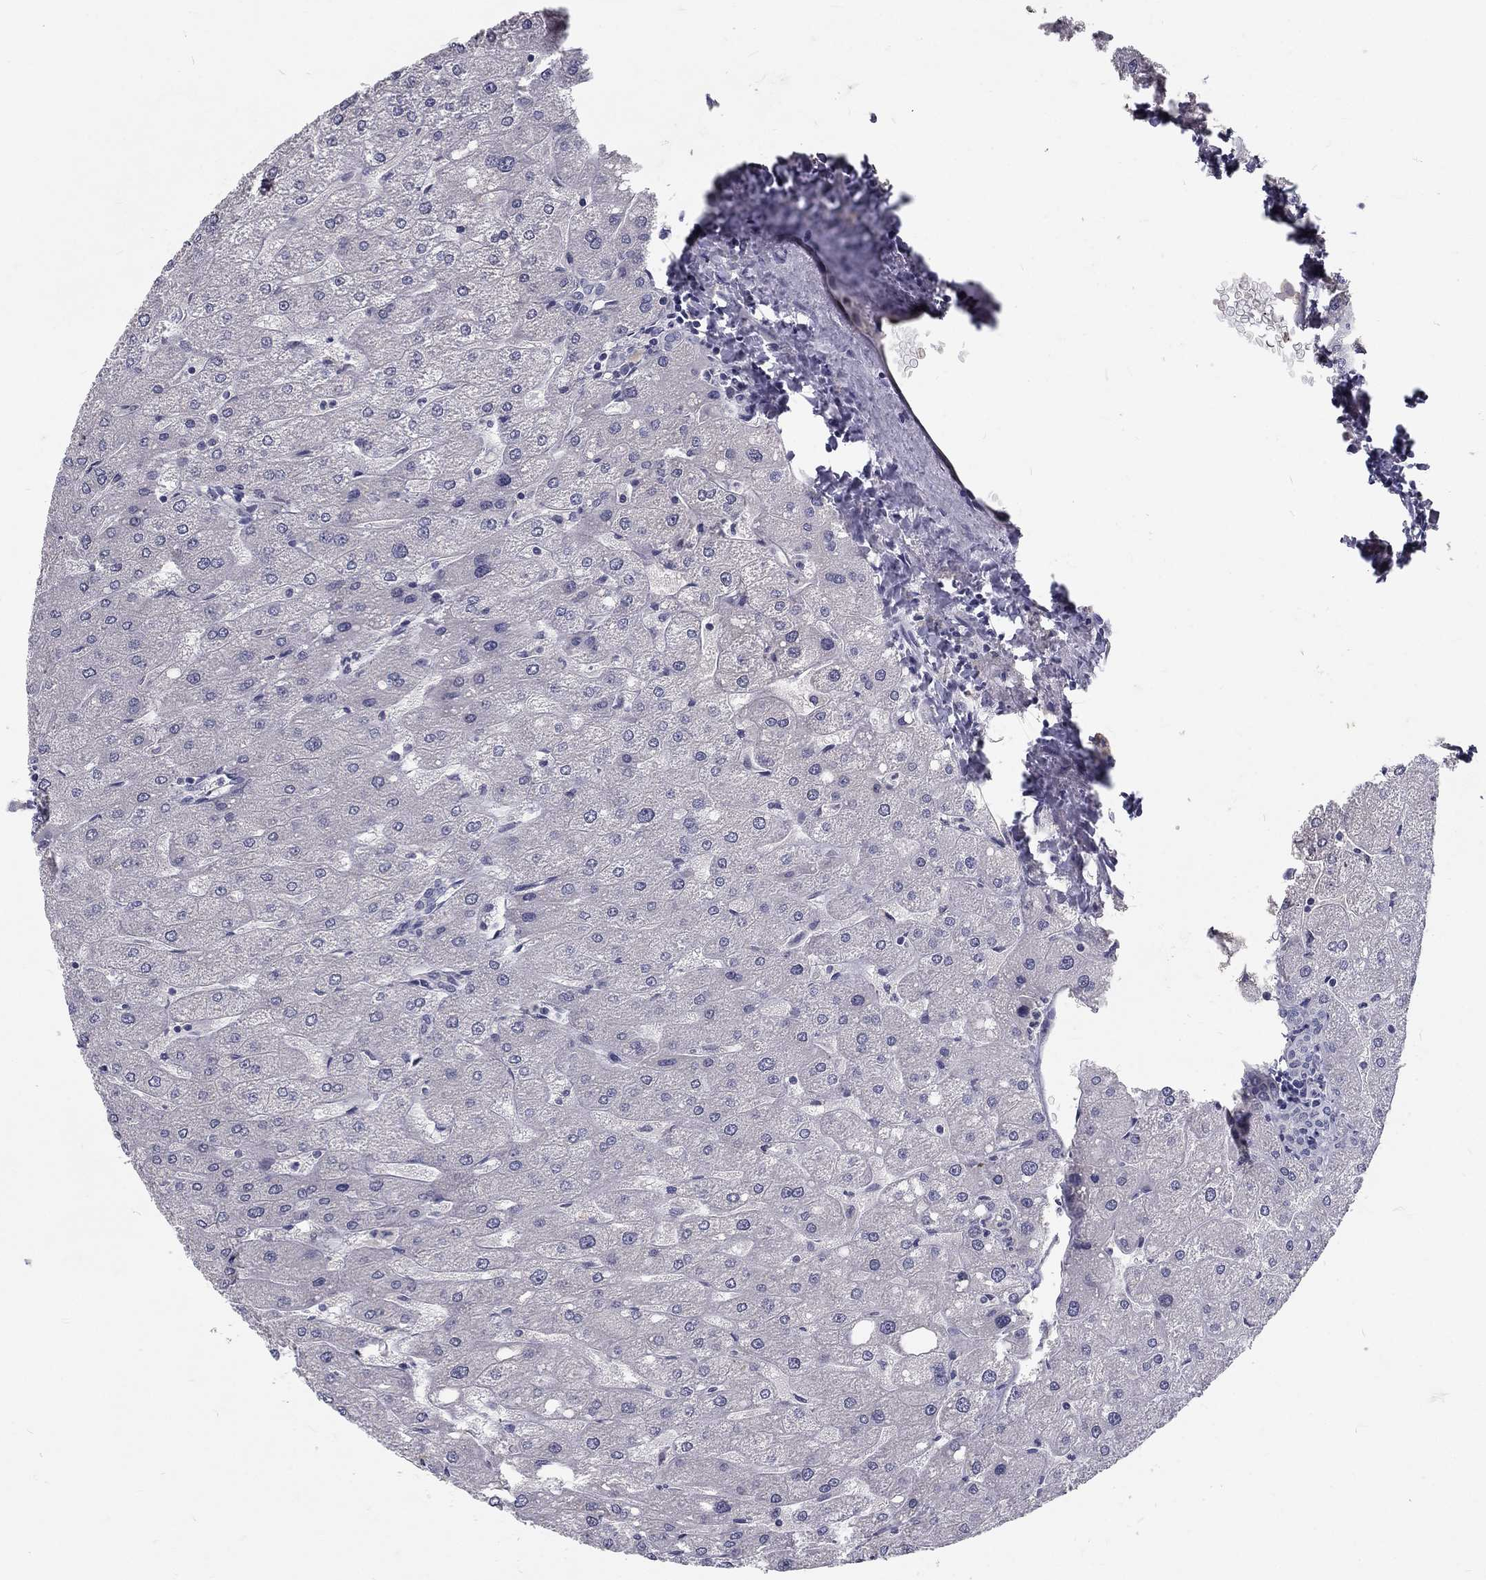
{"staining": {"intensity": "negative", "quantity": "none", "location": "none"}, "tissue": "liver", "cell_type": "Cholangiocytes", "image_type": "normal", "snomed": [{"axis": "morphology", "description": "Normal tissue, NOS"}, {"axis": "topography", "description": "Liver"}], "caption": "Liver stained for a protein using immunohistochemistry (IHC) shows no staining cholangiocytes.", "gene": "NOS1", "patient": {"sex": "male", "age": 67}}